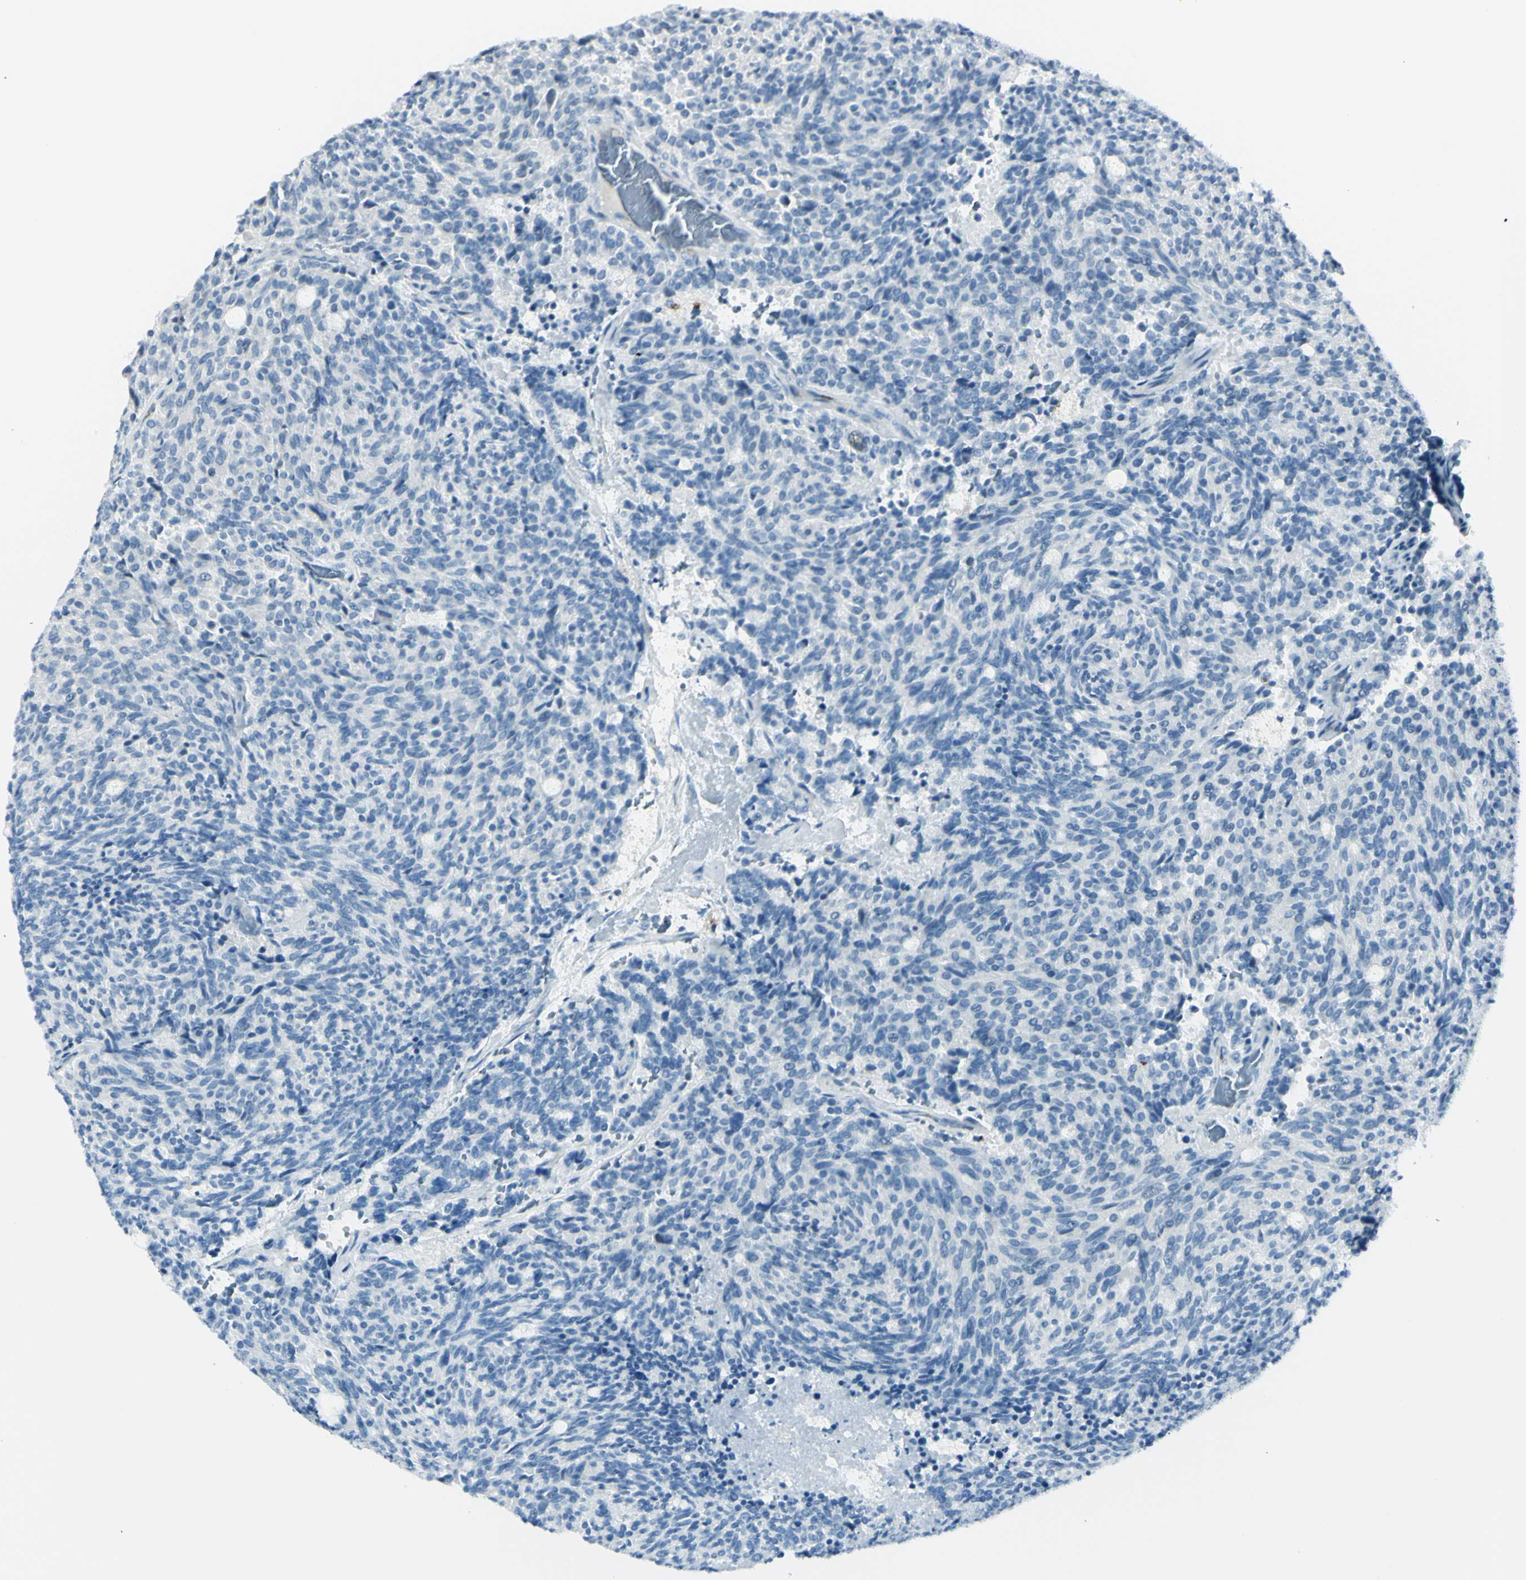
{"staining": {"intensity": "negative", "quantity": "none", "location": "none"}, "tissue": "carcinoid", "cell_type": "Tumor cells", "image_type": "cancer", "snomed": [{"axis": "morphology", "description": "Carcinoid, malignant, NOS"}, {"axis": "topography", "description": "Pancreas"}], "caption": "This micrograph is of carcinoid stained with immunohistochemistry to label a protein in brown with the nuclei are counter-stained blue. There is no positivity in tumor cells.", "gene": "B4GALT1", "patient": {"sex": "female", "age": 54}}